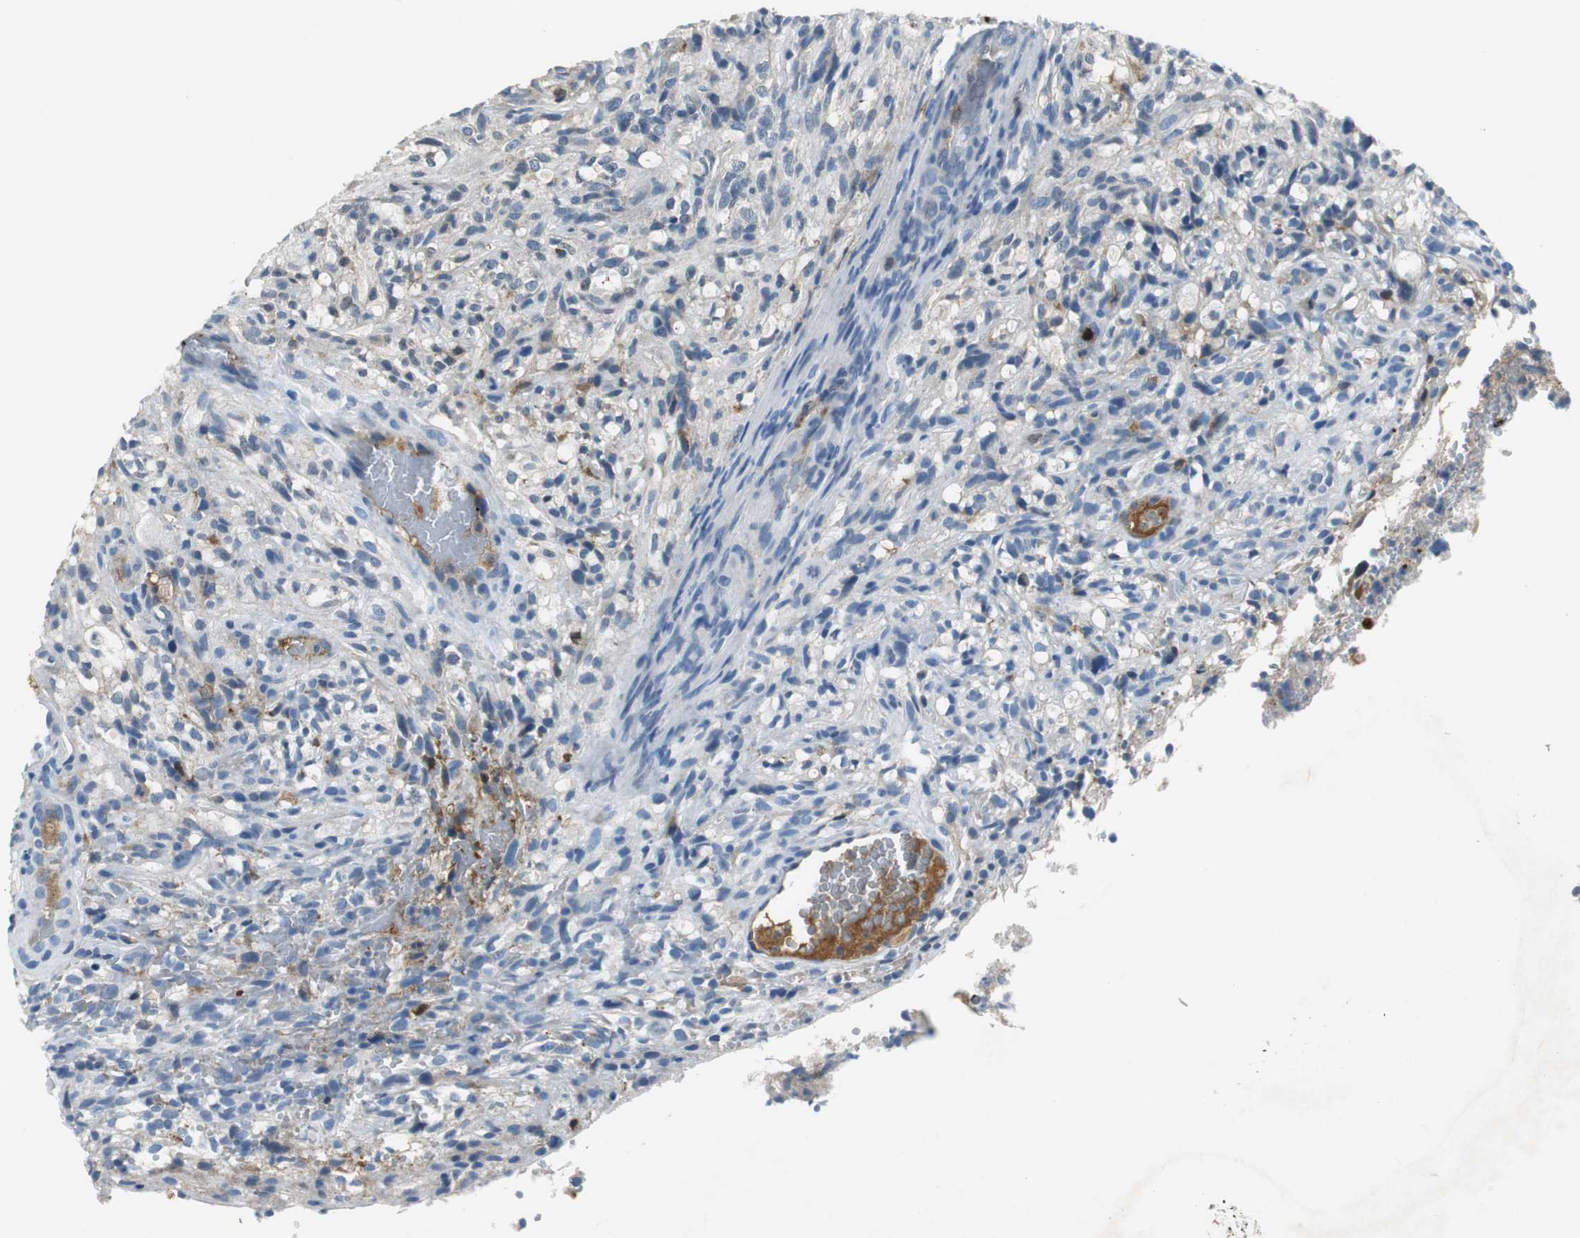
{"staining": {"intensity": "negative", "quantity": "none", "location": "none"}, "tissue": "glioma", "cell_type": "Tumor cells", "image_type": "cancer", "snomed": [{"axis": "morphology", "description": "Normal tissue, NOS"}, {"axis": "morphology", "description": "Glioma, malignant, High grade"}, {"axis": "topography", "description": "Cerebral cortex"}], "caption": "Glioma was stained to show a protein in brown. There is no significant staining in tumor cells. The staining was performed using DAB (3,3'-diaminobenzidine) to visualize the protein expression in brown, while the nuclei were stained in blue with hematoxylin (Magnification: 20x).", "gene": "ORM1", "patient": {"sex": "male", "age": 75}}